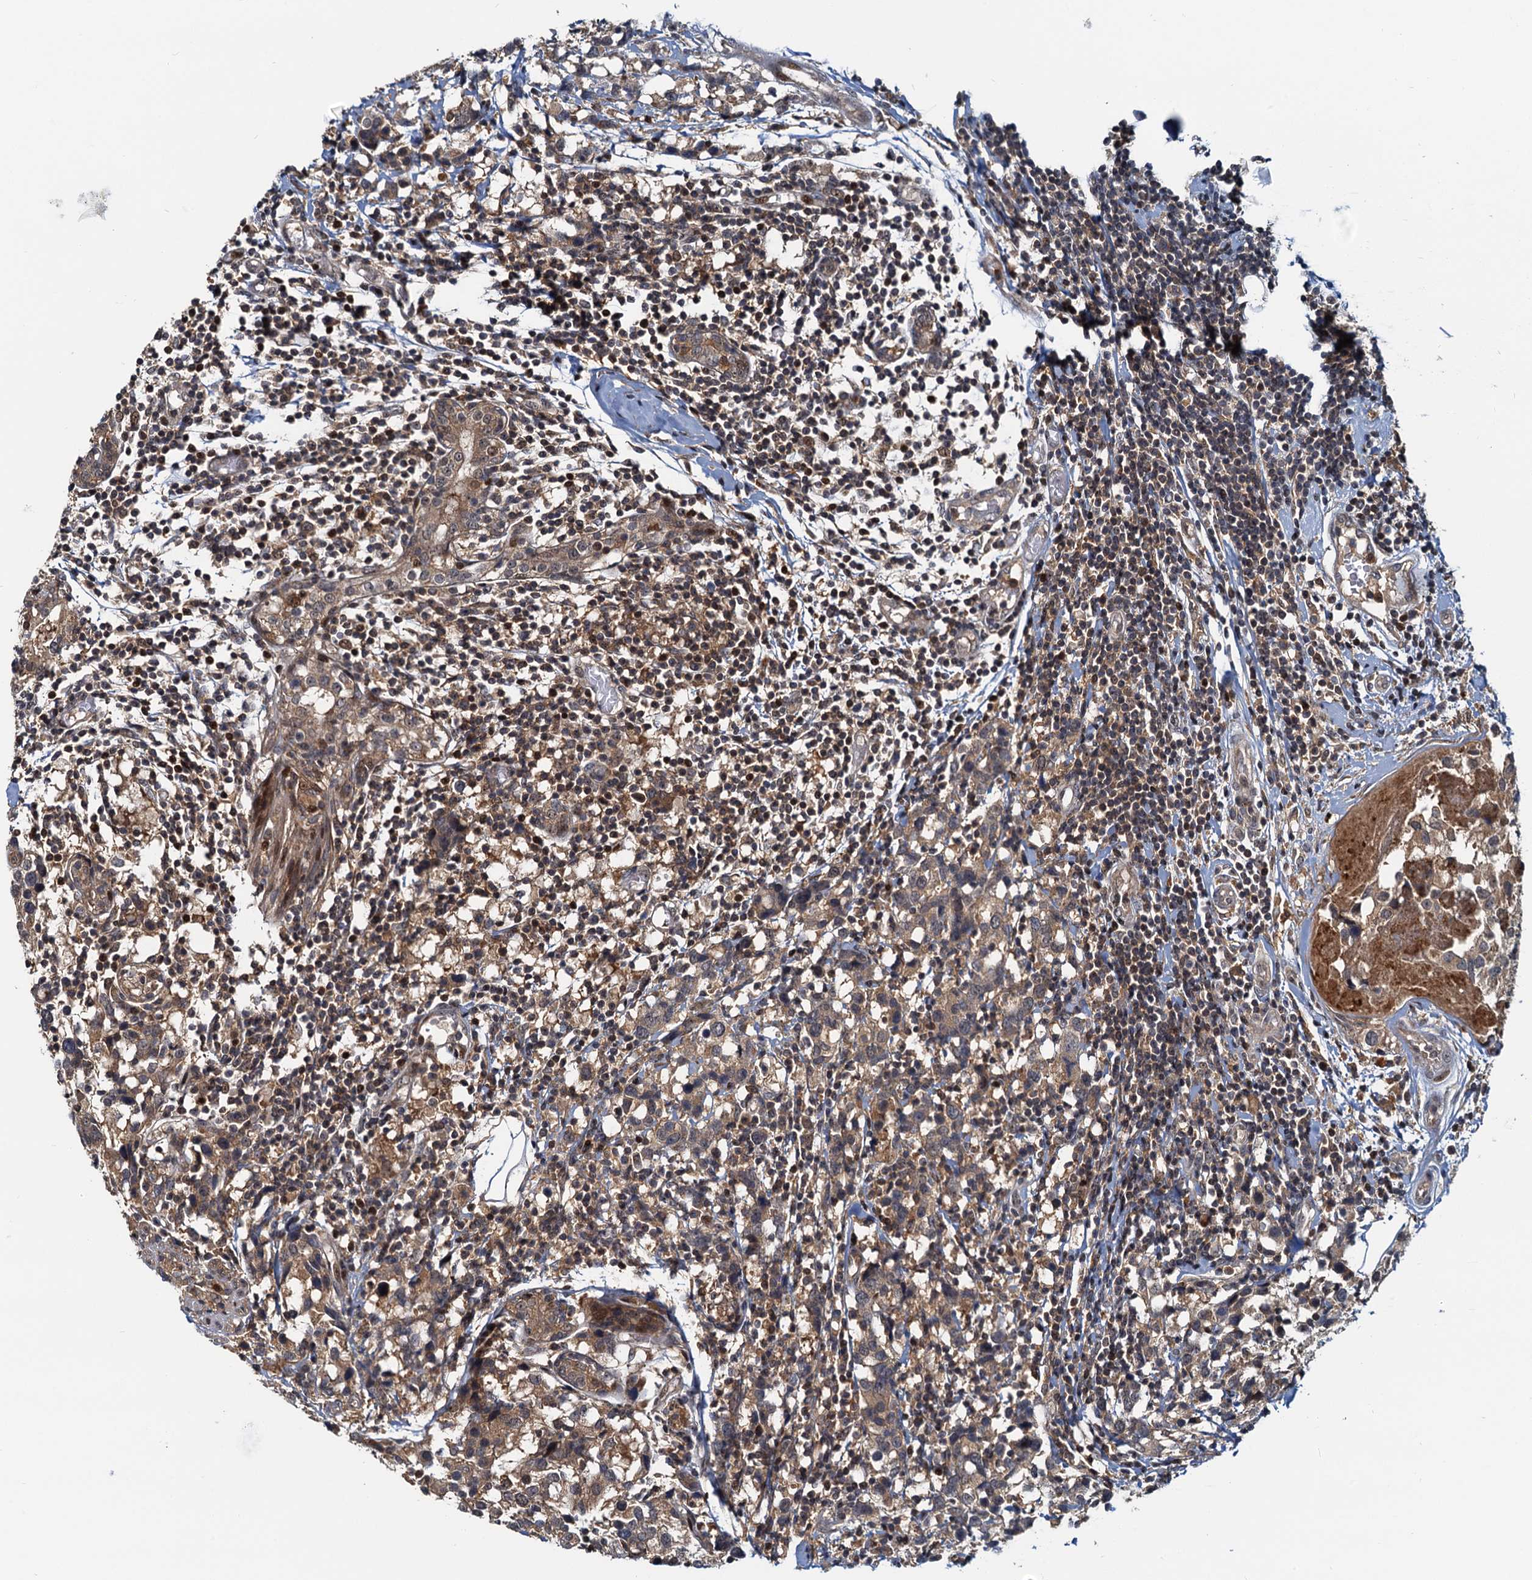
{"staining": {"intensity": "weak", "quantity": ">75%", "location": "cytoplasmic/membranous"}, "tissue": "breast cancer", "cell_type": "Tumor cells", "image_type": "cancer", "snomed": [{"axis": "morphology", "description": "Lobular carcinoma"}, {"axis": "topography", "description": "Breast"}], "caption": "Immunohistochemistry (DAB (3,3'-diaminobenzidine)) staining of human breast cancer (lobular carcinoma) shows weak cytoplasmic/membranous protein staining in approximately >75% of tumor cells.", "gene": "TOLLIP", "patient": {"sex": "female", "age": 59}}